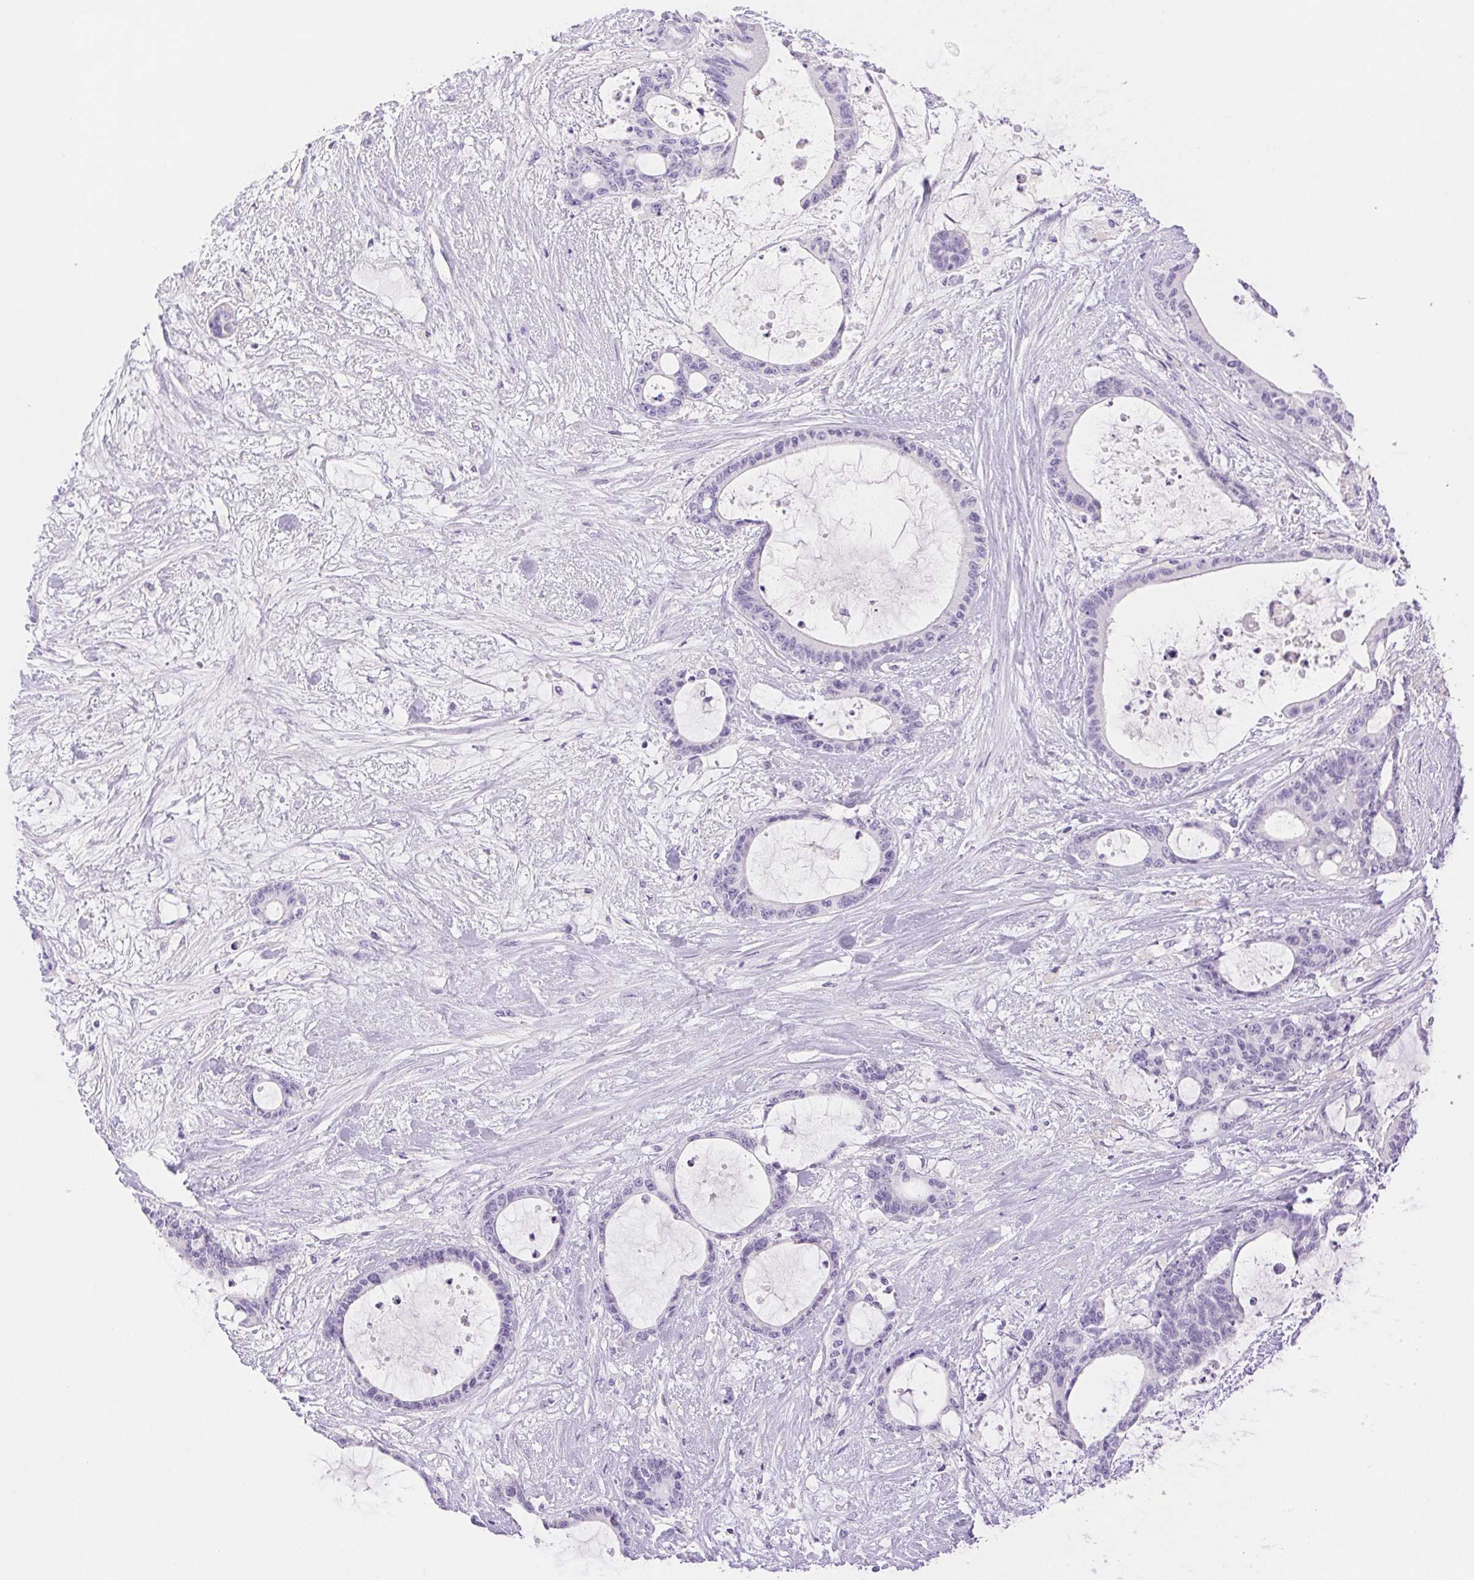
{"staining": {"intensity": "negative", "quantity": "none", "location": "none"}, "tissue": "liver cancer", "cell_type": "Tumor cells", "image_type": "cancer", "snomed": [{"axis": "morphology", "description": "Normal tissue, NOS"}, {"axis": "morphology", "description": "Cholangiocarcinoma"}, {"axis": "topography", "description": "Liver"}, {"axis": "topography", "description": "Peripheral nerve tissue"}], "caption": "The immunohistochemistry micrograph has no significant expression in tumor cells of cholangiocarcinoma (liver) tissue.", "gene": "SPACA4", "patient": {"sex": "female", "age": 73}}